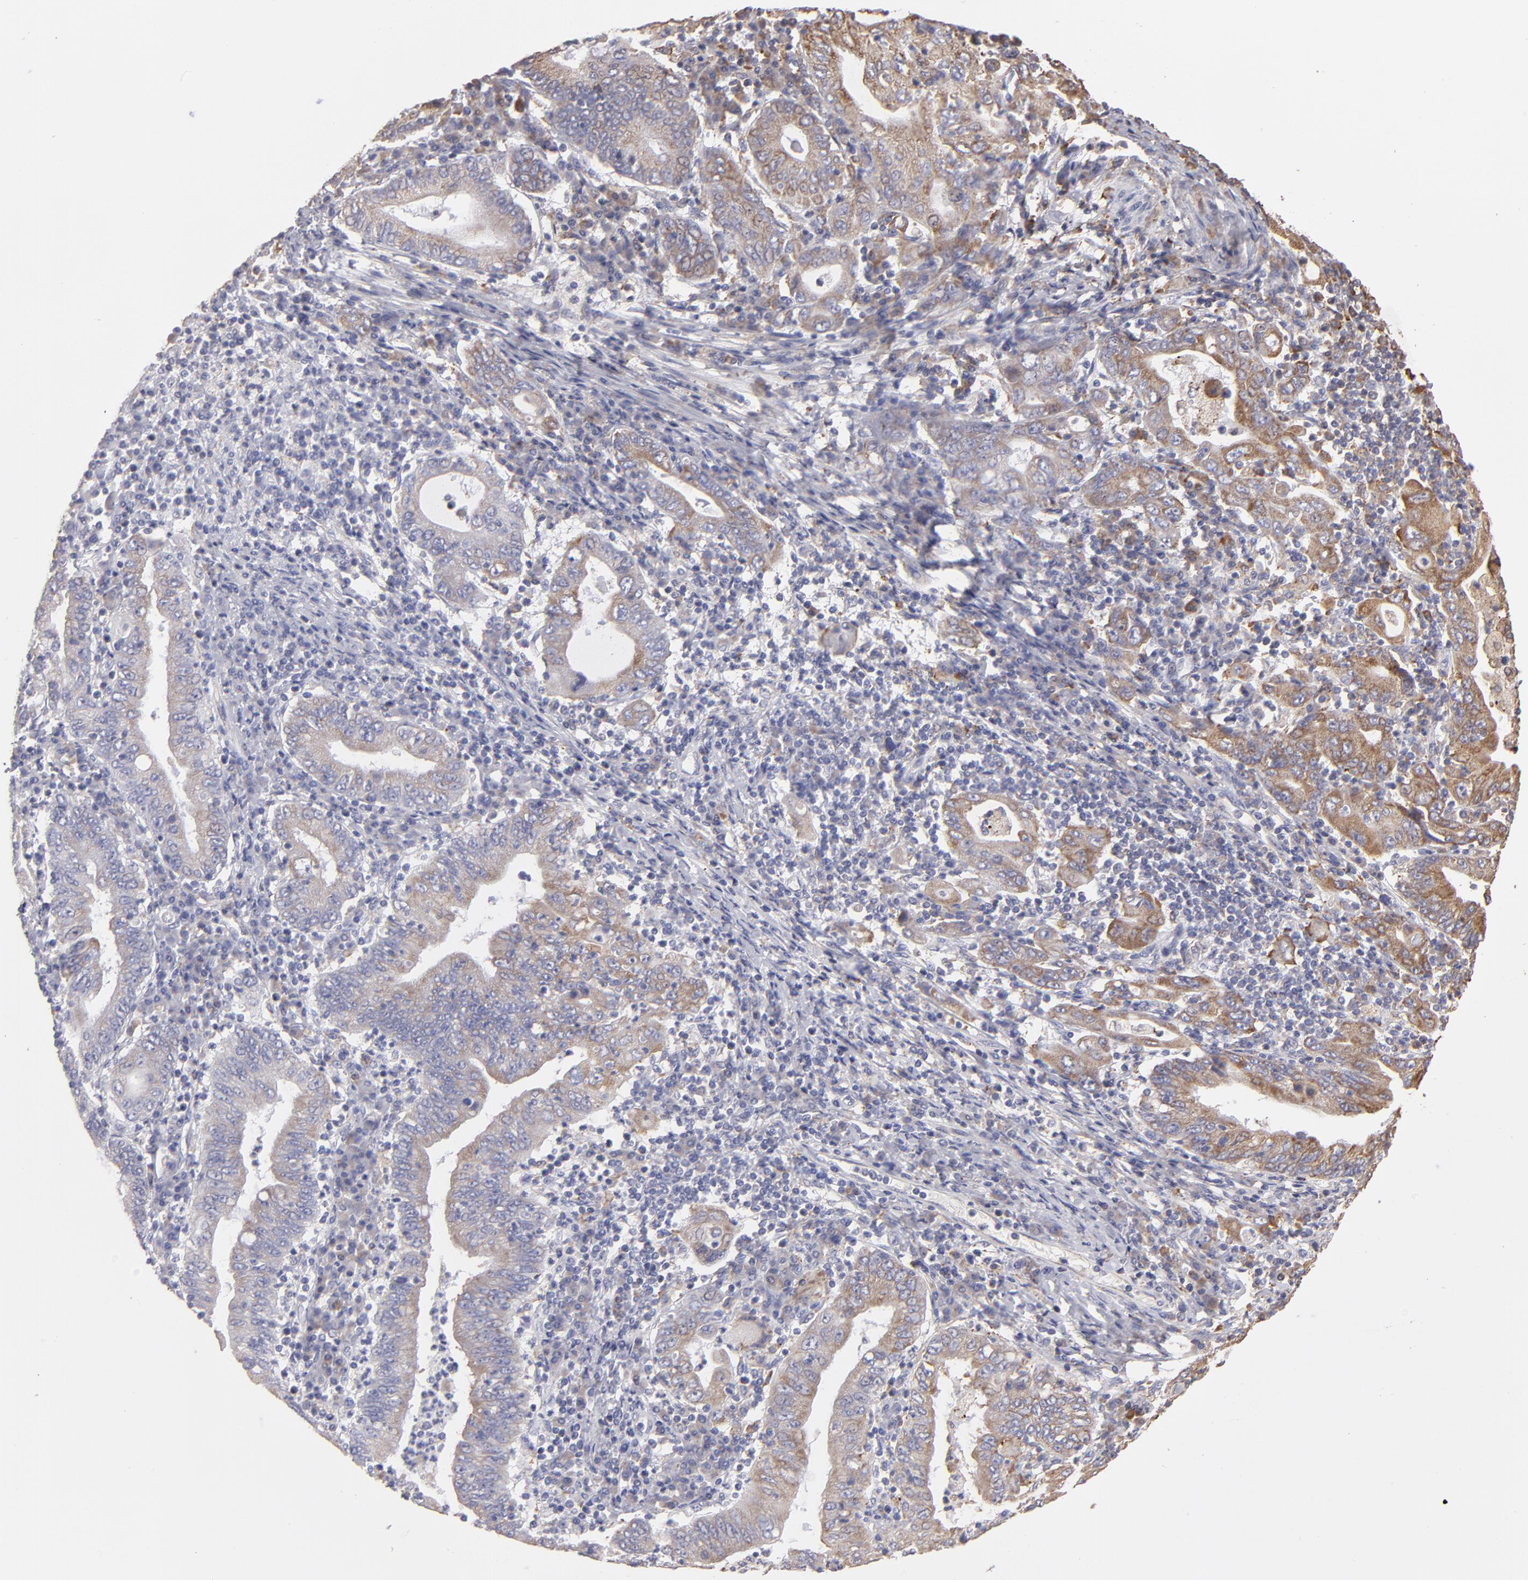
{"staining": {"intensity": "moderate", "quantity": ">75%", "location": "cytoplasmic/membranous"}, "tissue": "stomach cancer", "cell_type": "Tumor cells", "image_type": "cancer", "snomed": [{"axis": "morphology", "description": "Normal tissue, NOS"}, {"axis": "morphology", "description": "Adenocarcinoma, NOS"}, {"axis": "topography", "description": "Esophagus"}, {"axis": "topography", "description": "Stomach, upper"}, {"axis": "topography", "description": "Peripheral nerve tissue"}], "caption": "Immunohistochemistry (IHC) histopathology image of adenocarcinoma (stomach) stained for a protein (brown), which displays medium levels of moderate cytoplasmic/membranous staining in approximately >75% of tumor cells.", "gene": "CALR", "patient": {"sex": "male", "age": 62}}